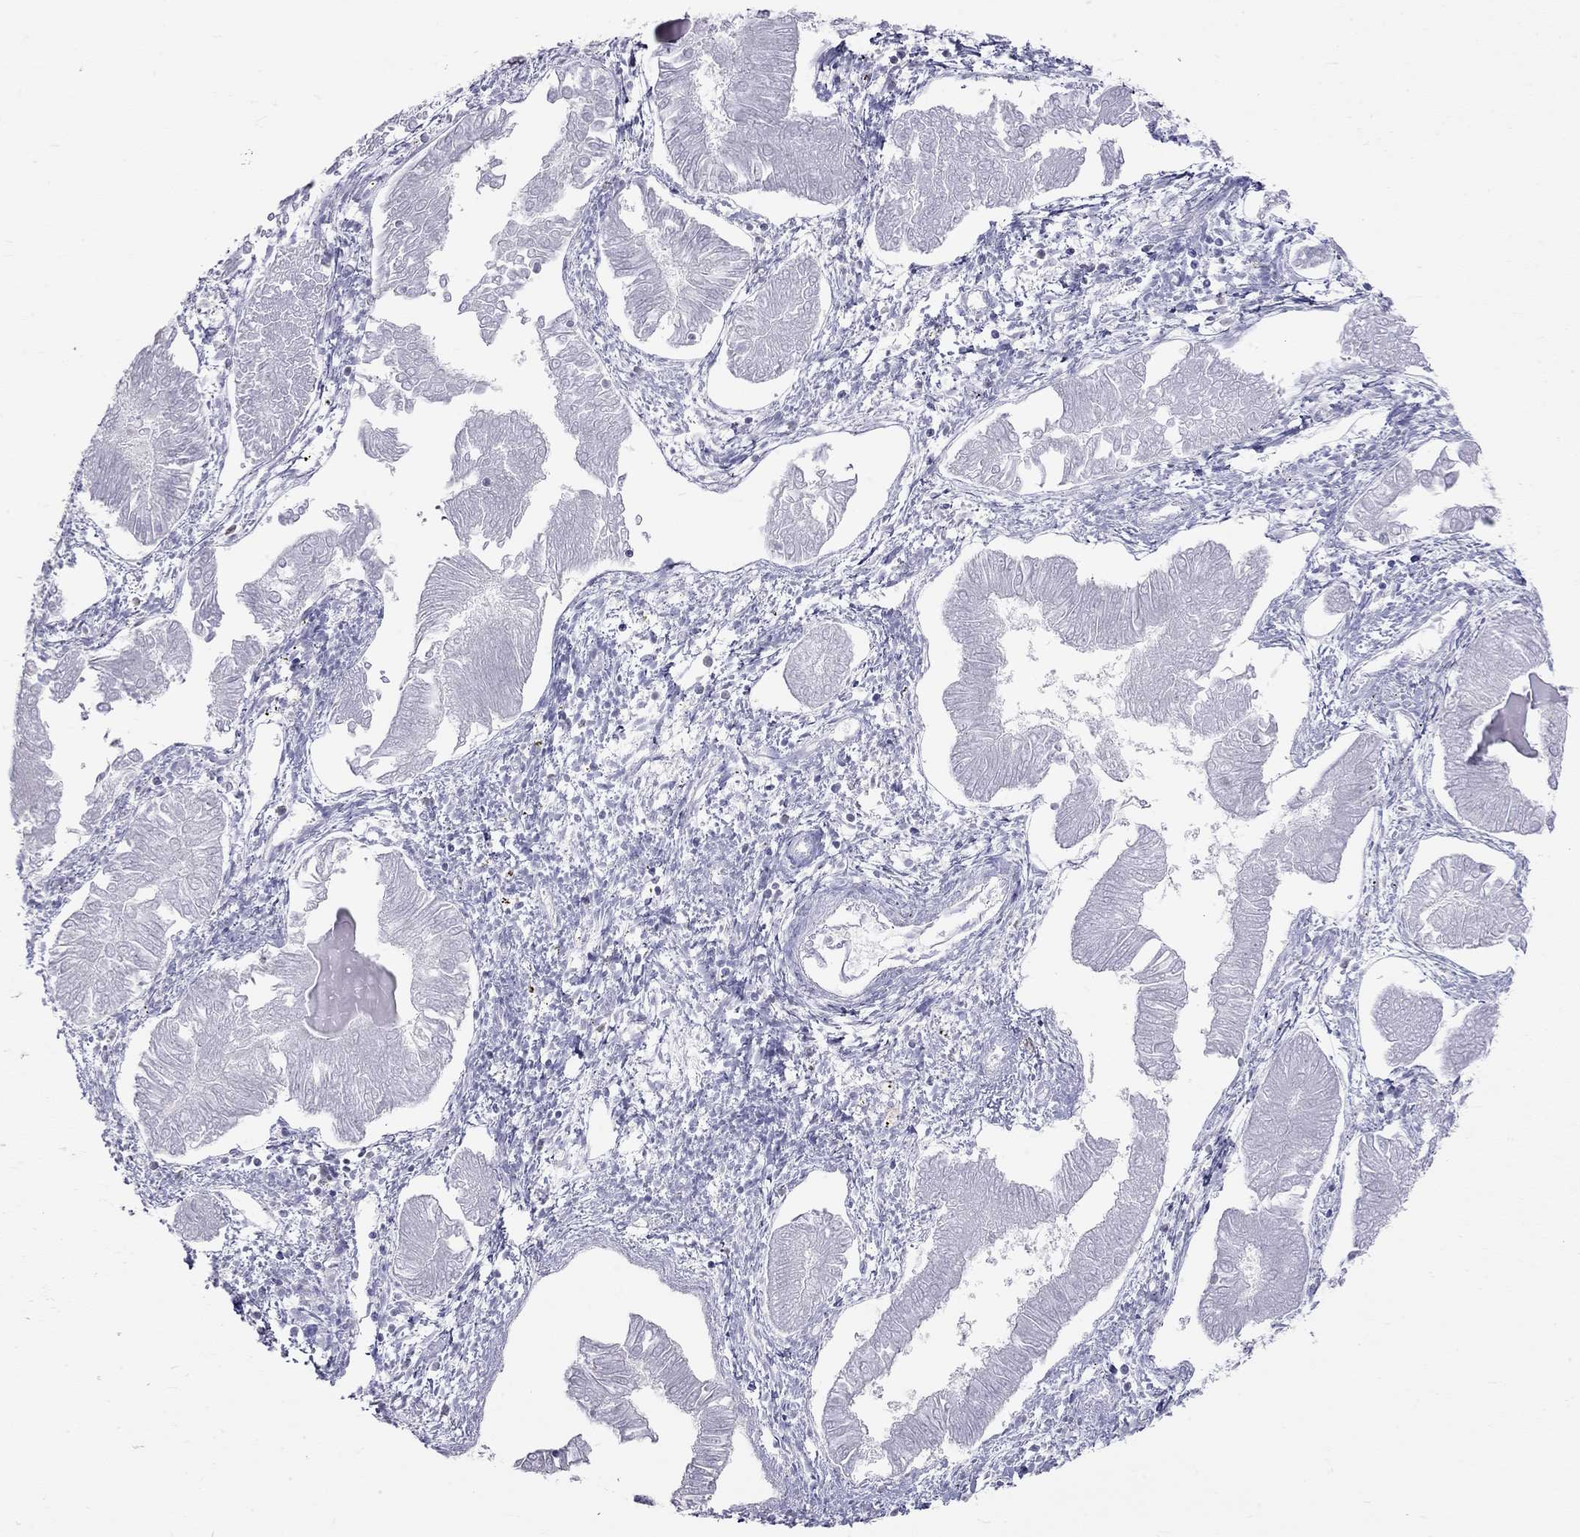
{"staining": {"intensity": "negative", "quantity": "none", "location": "none"}, "tissue": "endometrial cancer", "cell_type": "Tumor cells", "image_type": "cancer", "snomed": [{"axis": "morphology", "description": "Adenocarcinoma, NOS"}, {"axis": "topography", "description": "Endometrium"}], "caption": "The photomicrograph shows no staining of tumor cells in endometrial cancer (adenocarcinoma).", "gene": "SH2D2A", "patient": {"sex": "female", "age": 53}}